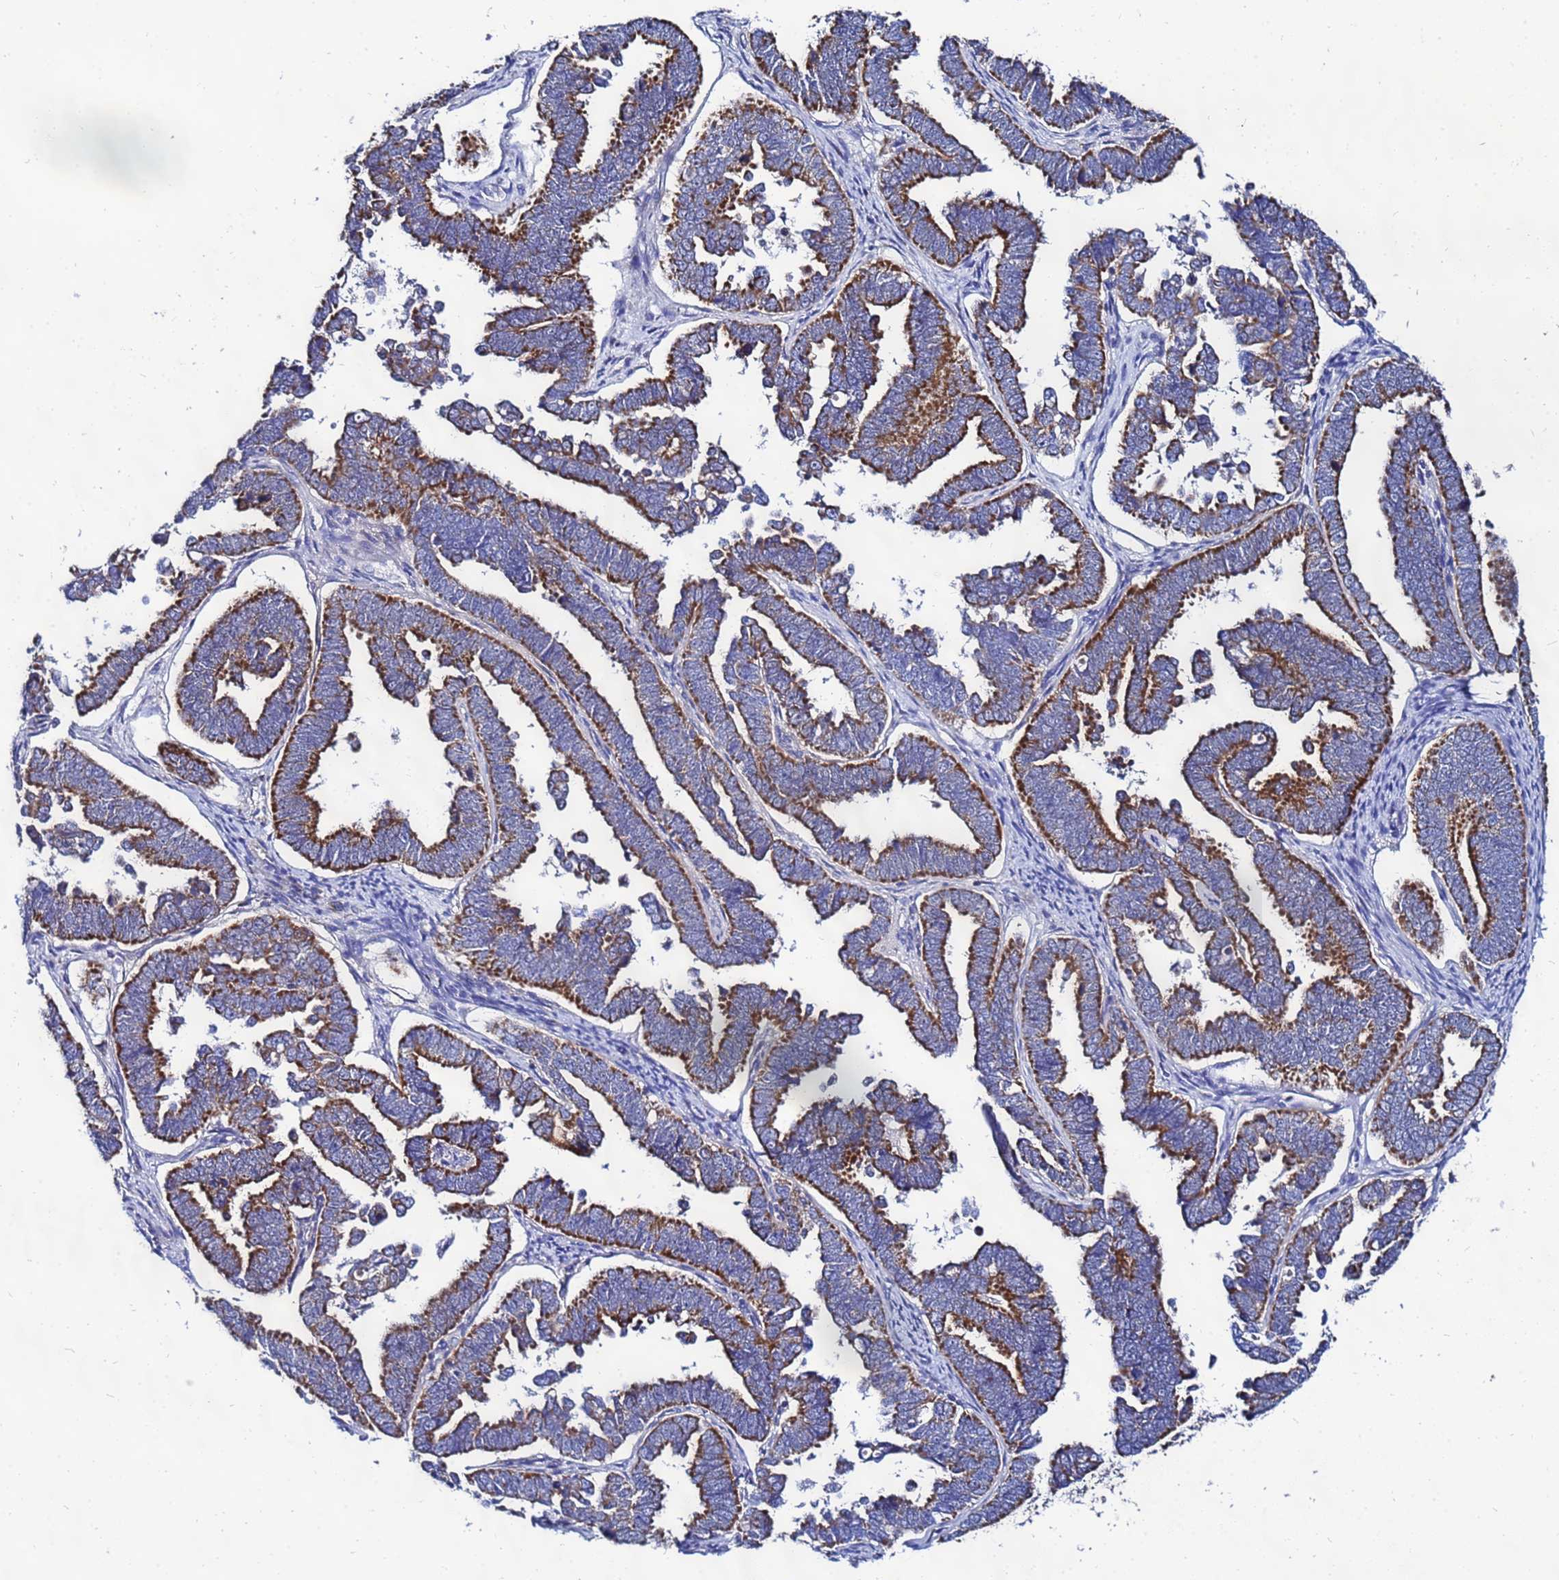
{"staining": {"intensity": "strong", "quantity": ">75%", "location": "cytoplasmic/membranous"}, "tissue": "endometrial cancer", "cell_type": "Tumor cells", "image_type": "cancer", "snomed": [{"axis": "morphology", "description": "Adenocarcinoma, NOS"}, {"axis": "topography", "description": "Endometrium"}], "caption": "Adenocarcinoma (endometrial) stained with a brown dye displays strong cytoplasmic/membranous positive positivity in approximately >75% of tumor cells.", "gene": "FAHD2A", "patient": {"sex": "female", "age": 75}}